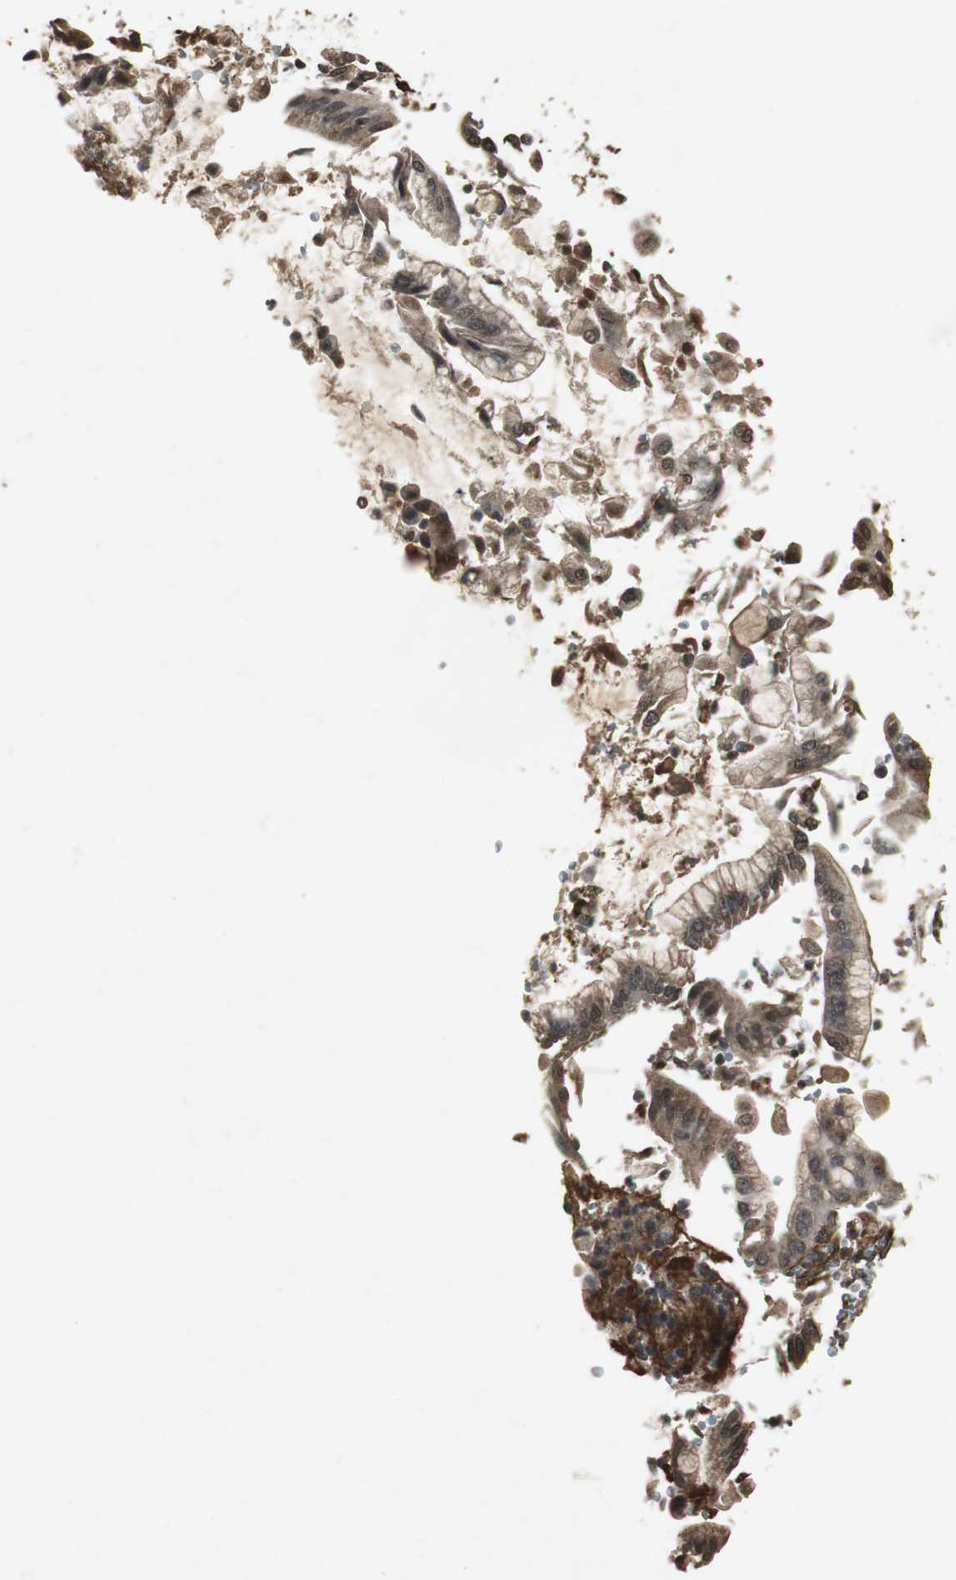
{"staining": {"intensity": "moderate", "quantity": ">75%", "location": "cytoplasmic/membranous,nuclear"}, "tissue": "pancreatic cancer", "cell_type": "Tumor cells", "image_type": "cancer", "snomed": [{"axis": "morphology", "description": "Adenocarcinoma, NOS"}, {"axis": "morphology", "description": "Adenocarcinoma, metastatic, NOS"}, {"axis": "topography", "description": "Lymph node"}, {"axis": "topography", "description": "Pancreas"}, {"axis": "topography", "description": "Duodenum"}], "caption": "Moderate cytoplasmic/membranous and nuclear positivity is appreciated in about >75% of tumor cells in pancreatic metastatic adenocarcinoma. (brown staining indicates protein expression, while blue staining denotes nuclei).", "gene": "EMX1", "patient": {"sex": "female", "age": 64}}